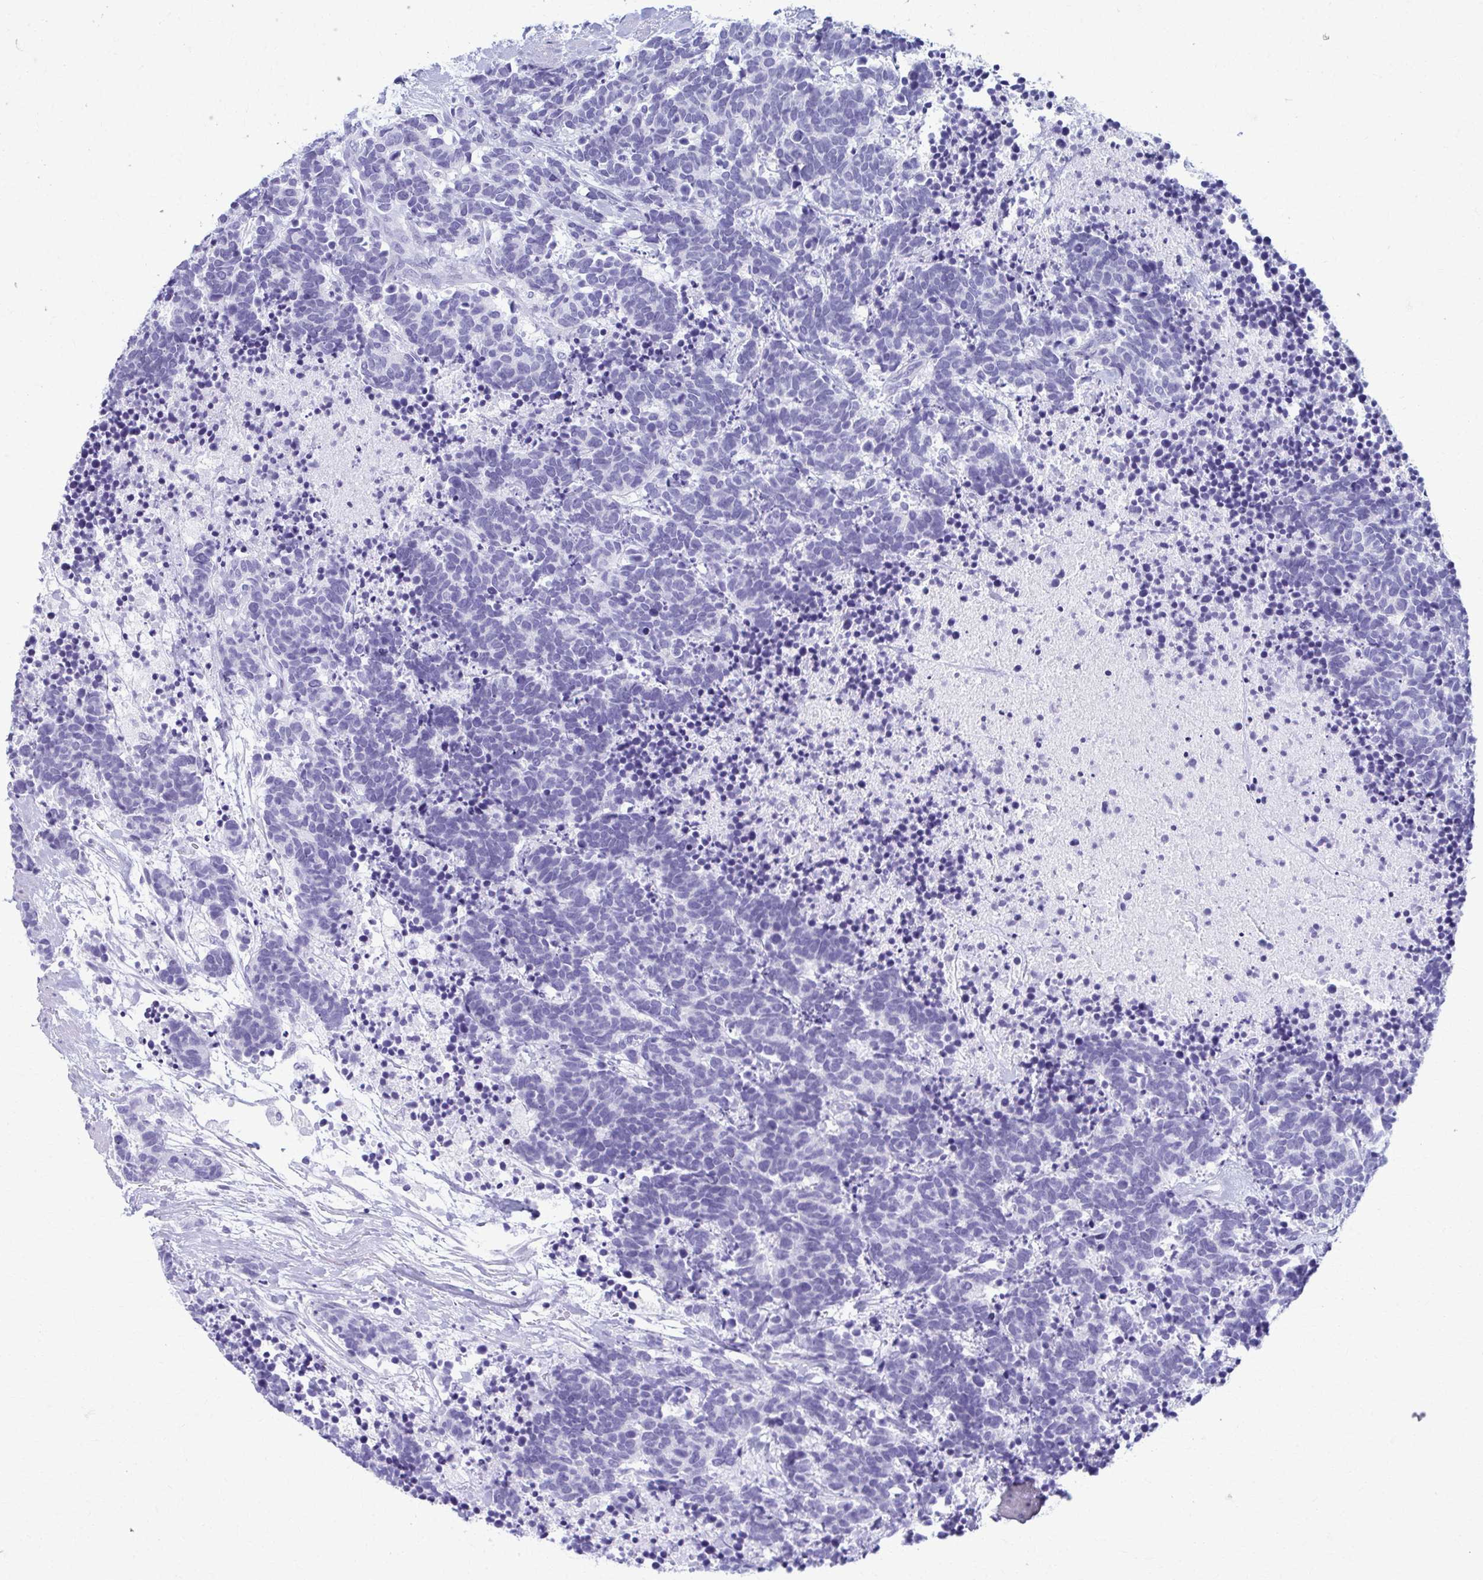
{"staining": {"intensity": "negative", "quantity": "none", "location": "none"}, "tissue": "carcinoid", "cell_type": "Tumor cells", "image_type": "cancer", "snomed": [{"axis": "morphology", "description": "Carcinoma, NOS"}, {"axis": "morphology", "description": "Carcinoid, malignant, NOS"}, {"axis": "topography", "description": "Prostate"}], "caption": "Tumor cells are negative for protein expression in human carcinoma.", "gene": "MPLKIP", "patient": {"sex": "male", "age": 57}}